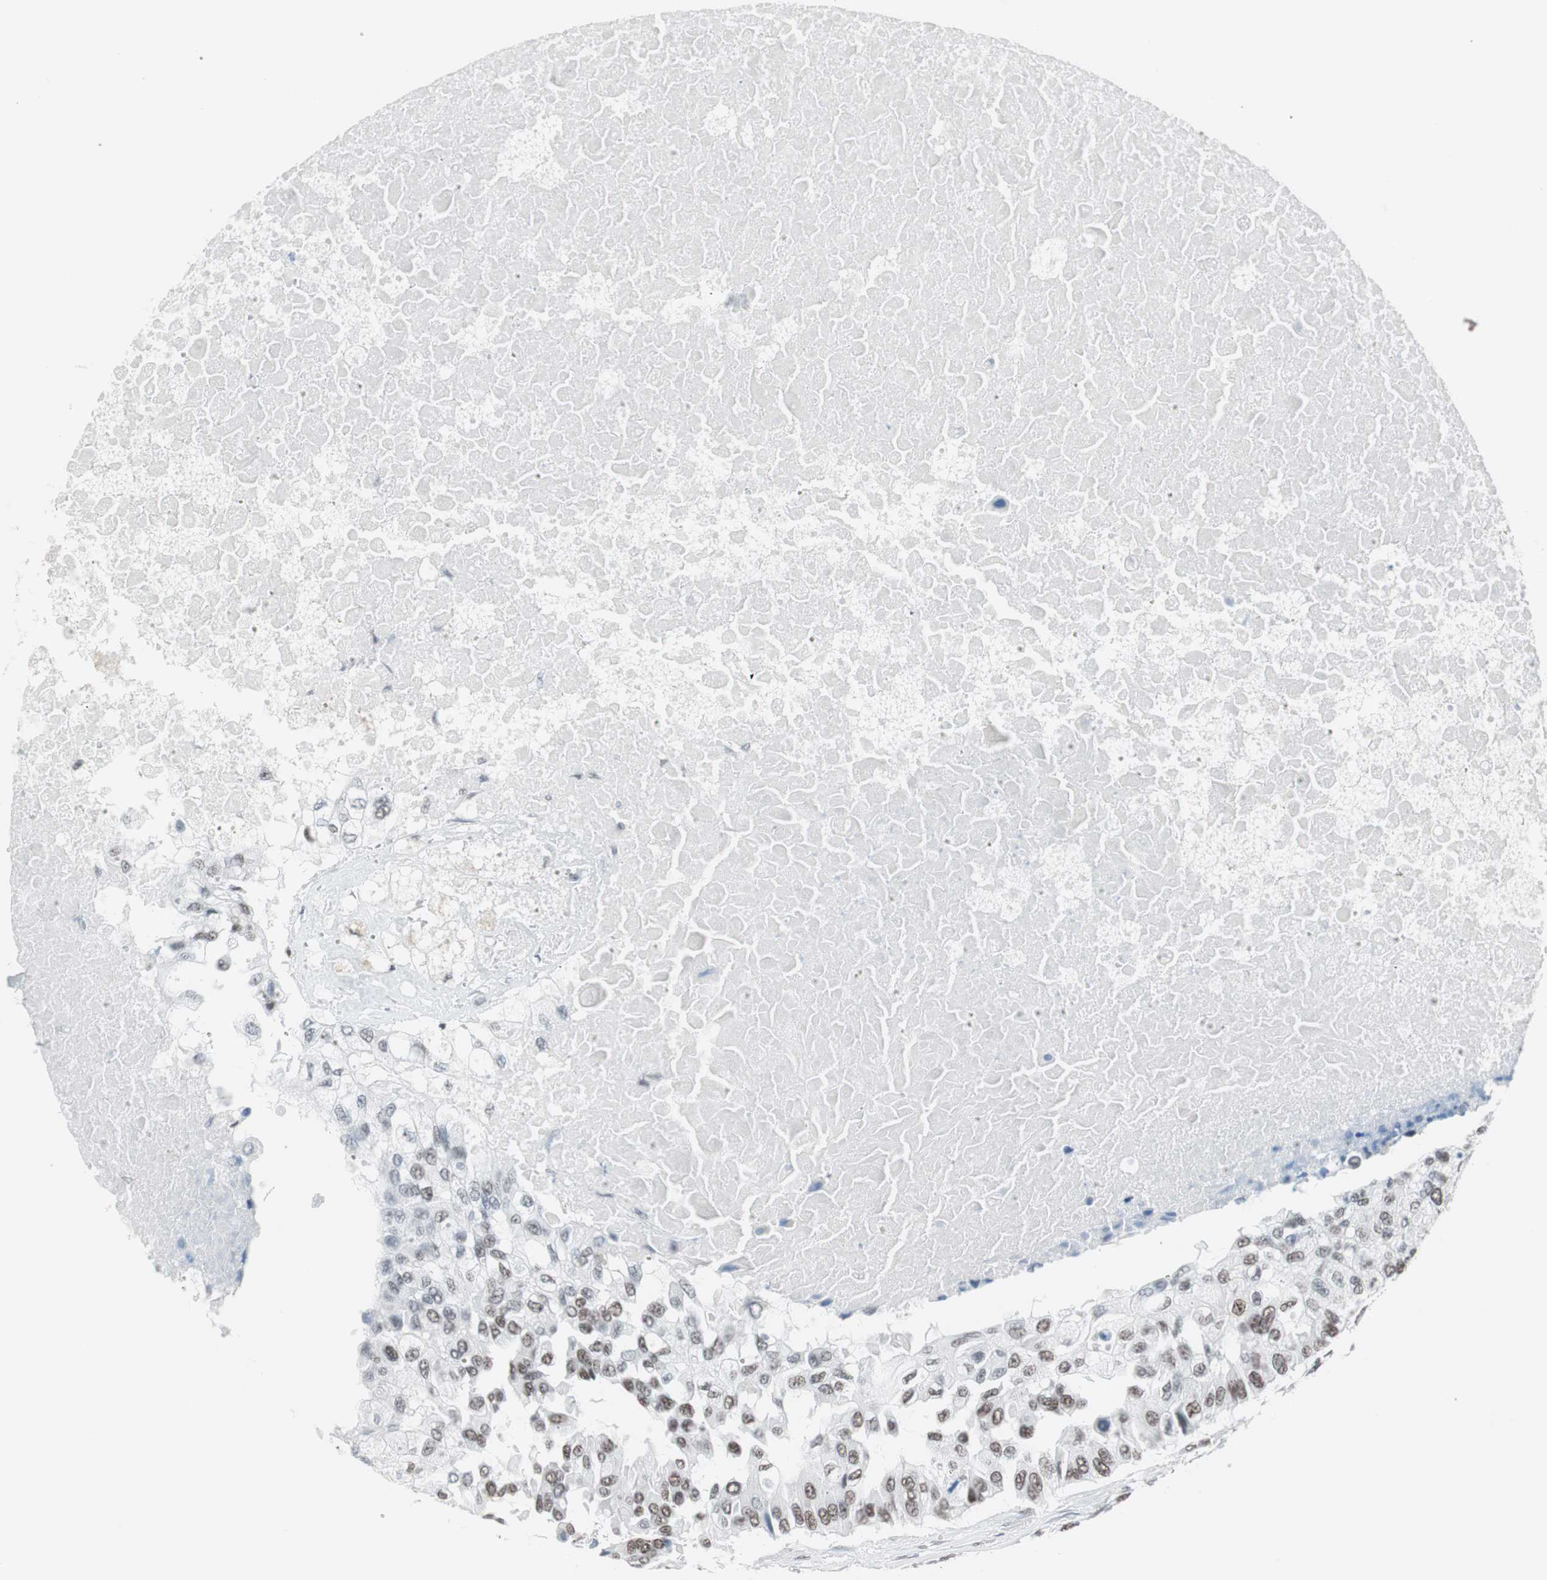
{"staining": {"intensity": "weak", "quantity": "<25%", "location": "nuclear"}, "tissue": "breast cancer", "cell_type": "Tumor cells", "image_type": "cancer", "snomed": [{"axis": "morphology", "description": "Normal tissue, NOS"}, {"axis": "morphology", "description": "Duct carcinoma"}, {"axis": "topography", "description": "Breast"}], "caption": "Tumor cells show no significant expression in infiltrating ductal carcinoma (breast).", "gene": "ARID1A", "patient": {"sex": "female", "age": 49}}